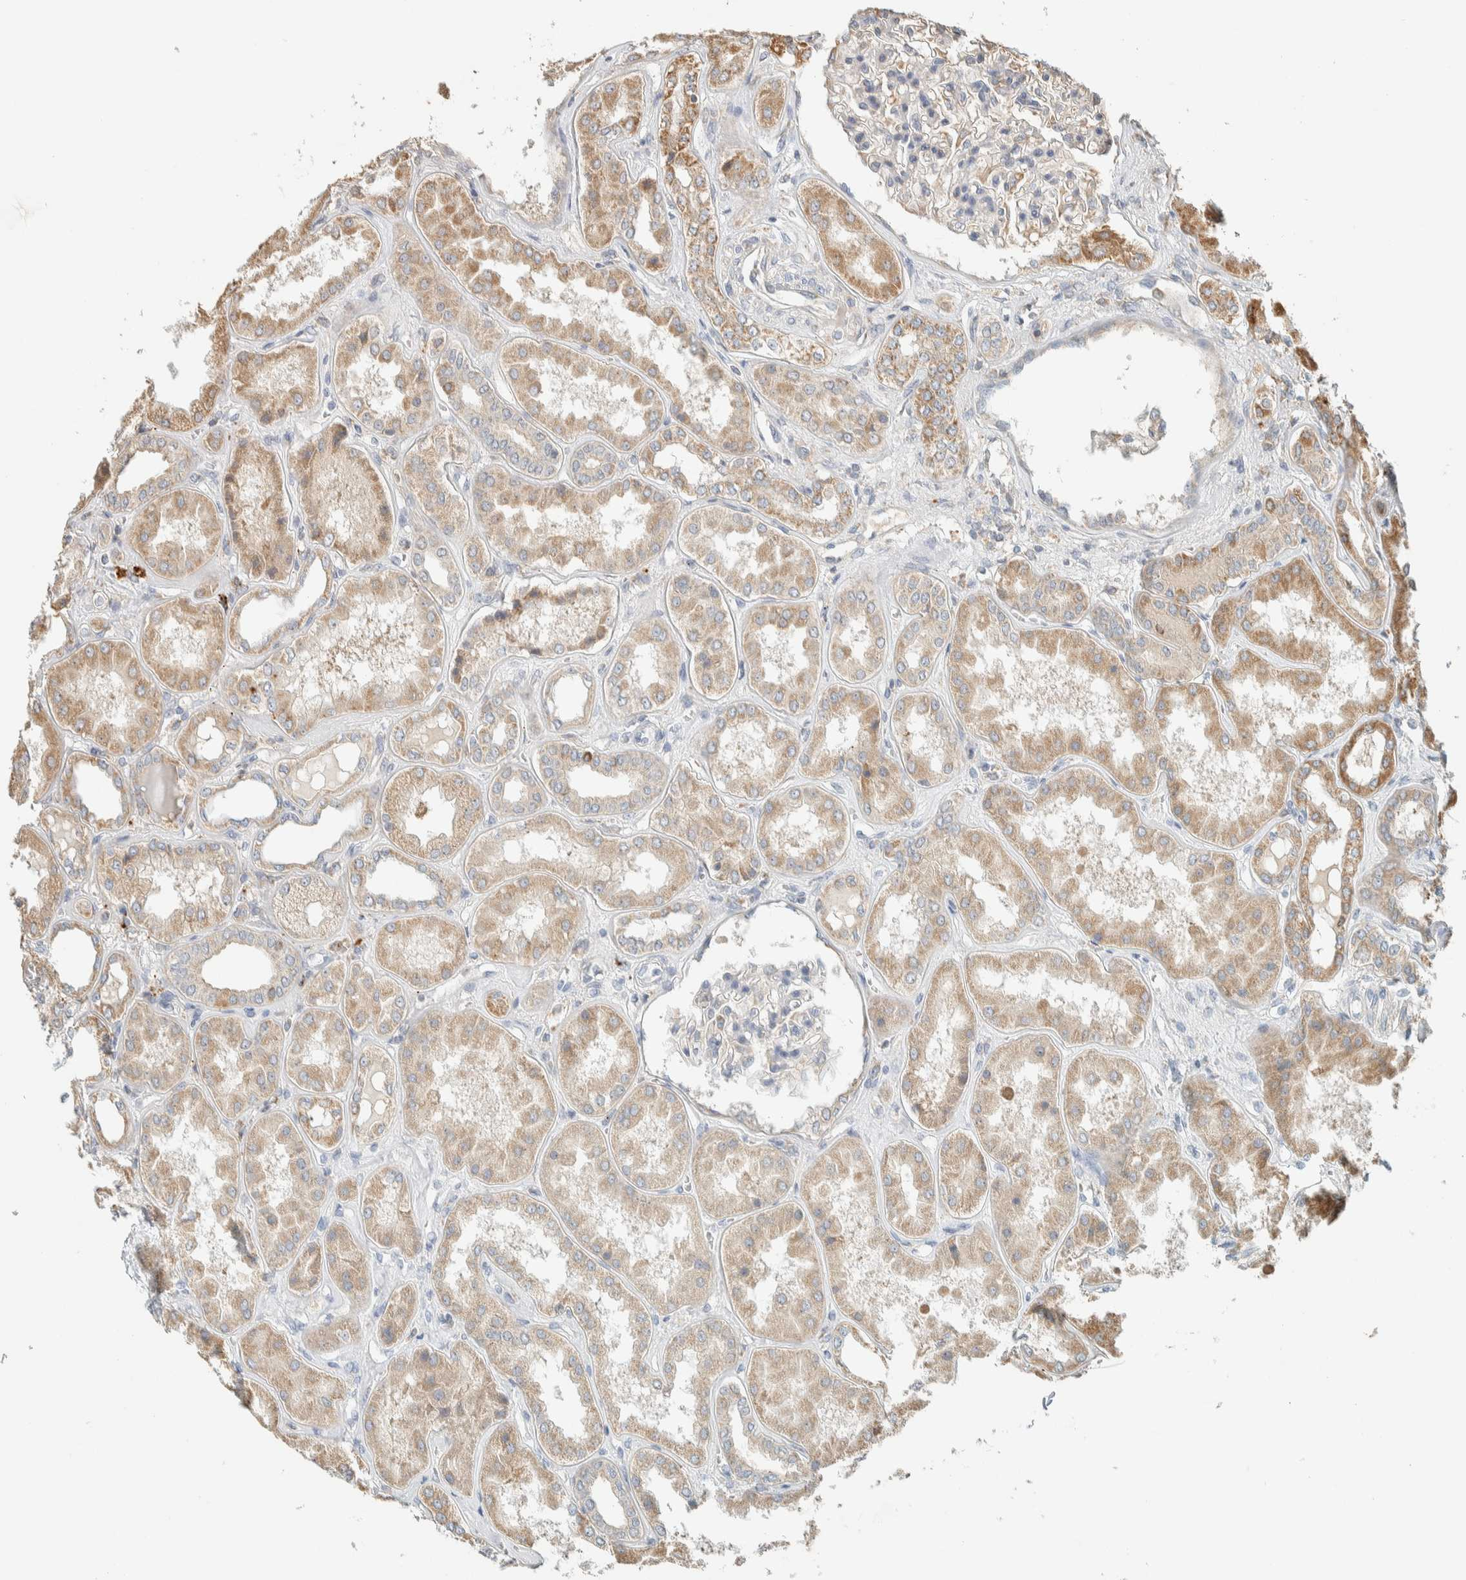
{"staining": {"intensity": "negative", "quantity": "none", "location": "none"}, "tissue": "kidney", "cell_type": "Cells in glomeruli", "image_type": "normal", "snomed": [{"axis": "morphology", "description": "Normal tissue, NOS"}, {"axis": "topography", "description": "Kidney"}], "caption": "High power microscopy histopathology image of an immunohistochemistry (IHC) histopathology image of normal kidney, revealing no significant positivity in cells in glomeruli.", "gene": "RAB11FIP1", "patient": {"sex": "female", "age": 56}}